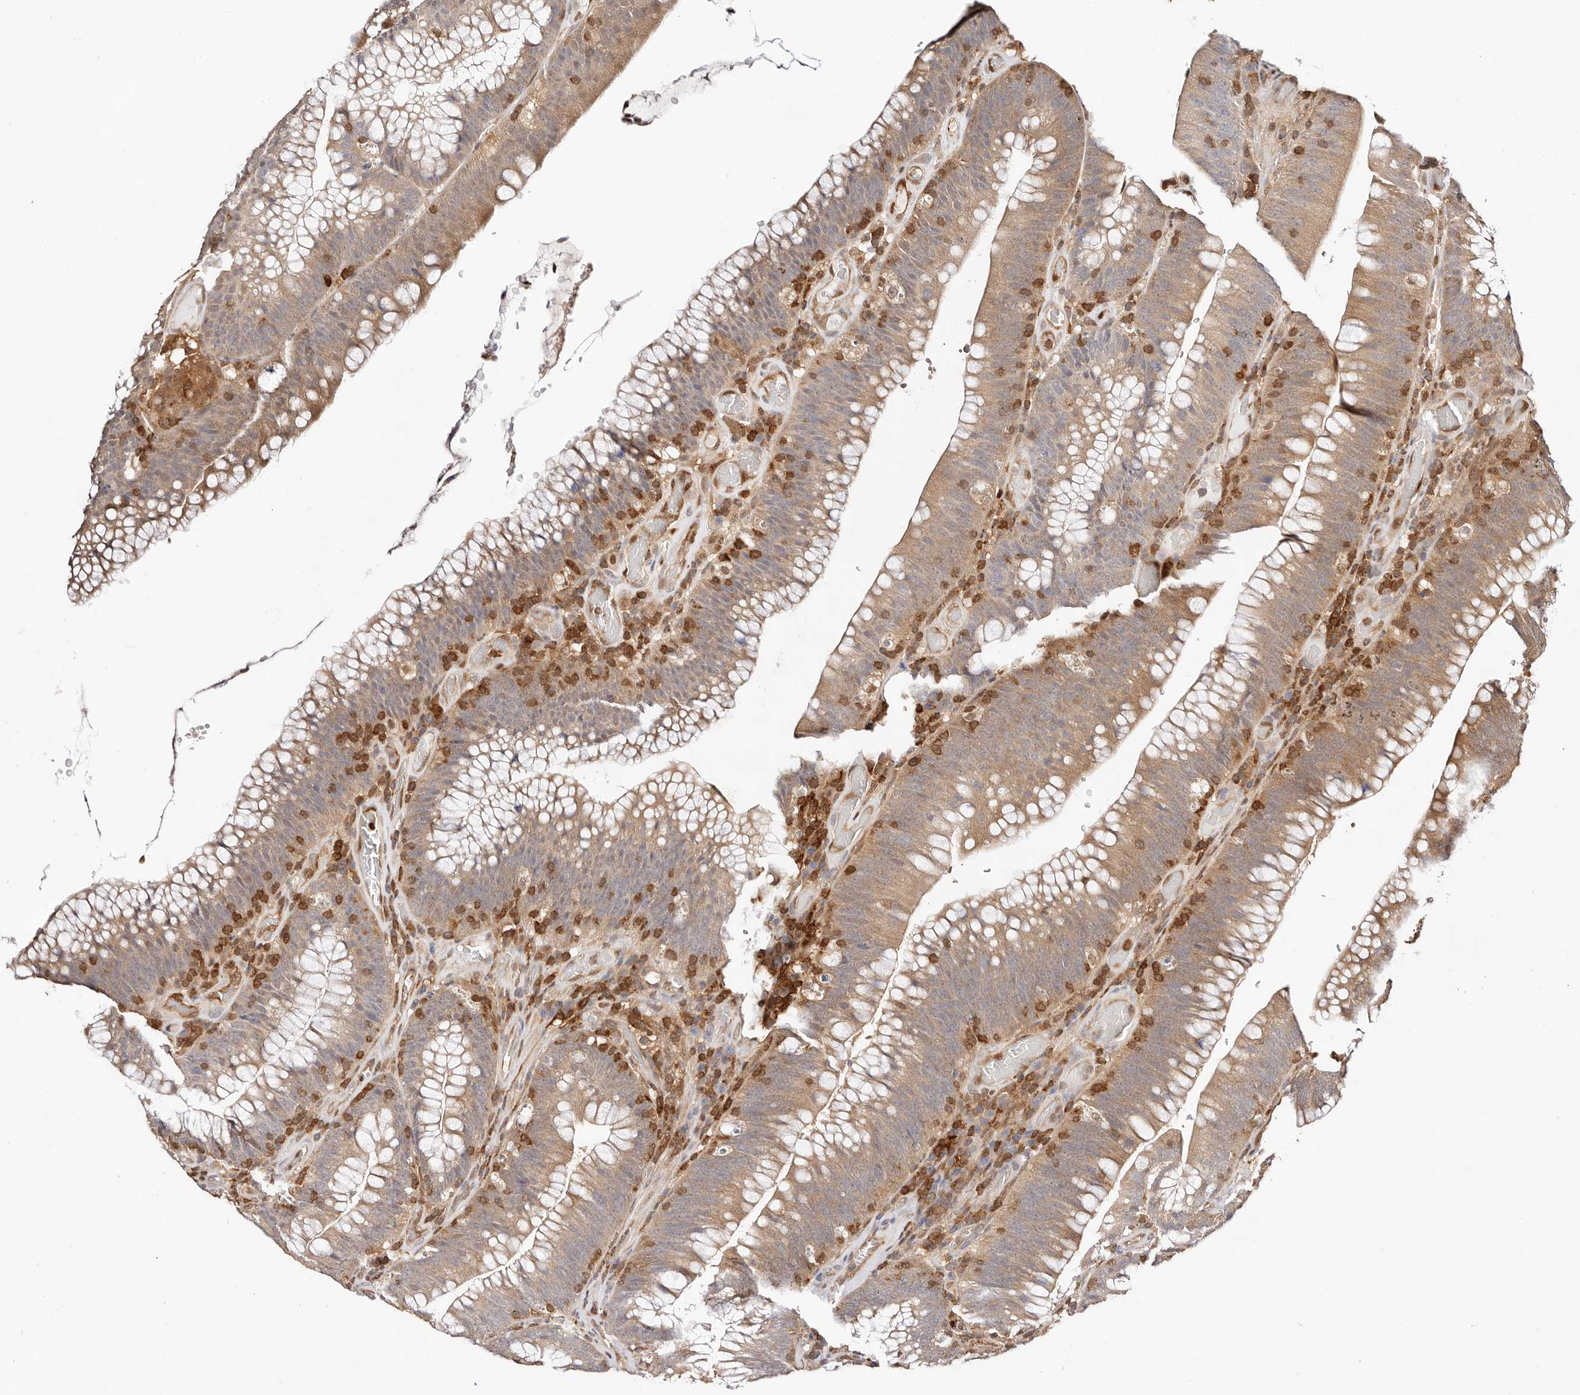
{"staining": {"intensity": "weak", "quantity": ">75%", "location": "cytoplasmic/membranous"}, "tissue": "colorectal cancer", "cell_type": "Tumor cells", "image_type": "cancer", "snomed": [{"axis": "morphology", "description": "Normal tissue, NOS"}, {"axis": "topography", "description": "Colon"}], "caption": "Immunohistochemistry (IHC) staining of colorectal cancer, which exhibits low levels of weak cytoplasmic/membranous positivity in about >75% of tumor cells indicating weak cytoplasmic/membranous protein positivity. The staining was performed using DAB (3,3'-diaminobenzidine) (brown) for protein detection and nuclei were counterstained in hematoxylin (blue).", "gene": "STAT5A", "patient": {"sex": "female", "age": 82}}